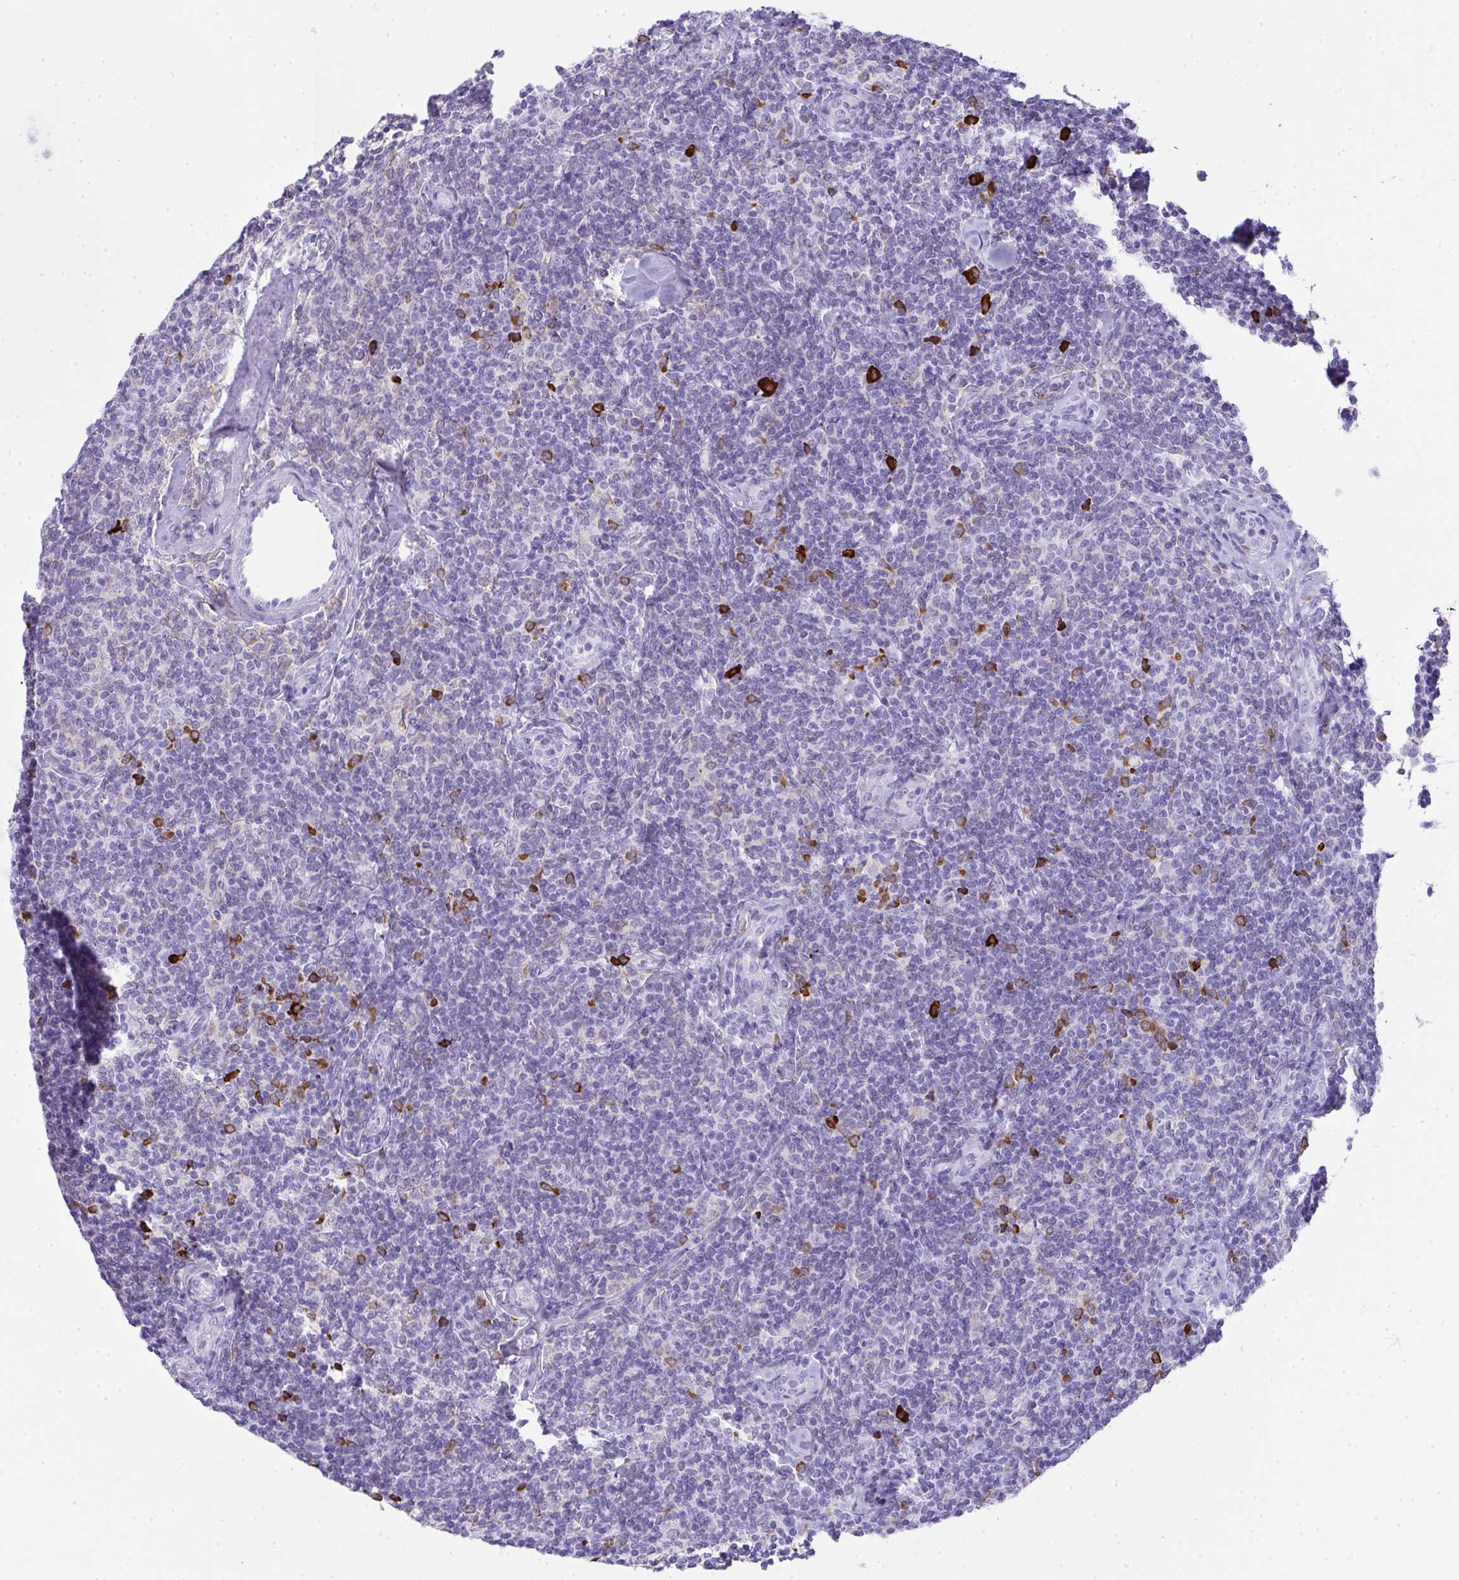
{"staining": {"intensity": "negative", "quantity": "none", "location": "none"}, "tissue": "lymphoma", "cell_type": "Tumor cells", "image_type": "cancer", "snomed": [{"axis": "morphology", "description": "Malignant lymphoma, non-Hodgkin's type, Low grade"}, {"axis": "topography", "description": "Lymph node"}], "caption": "A high-resolution micrograph shows immunohistochemistry staining of lymphoma, which demonstrates no significant positivity in tumor cells.", "gene": "CDADC1", "patient": {"sex": "female", "age": 56}}